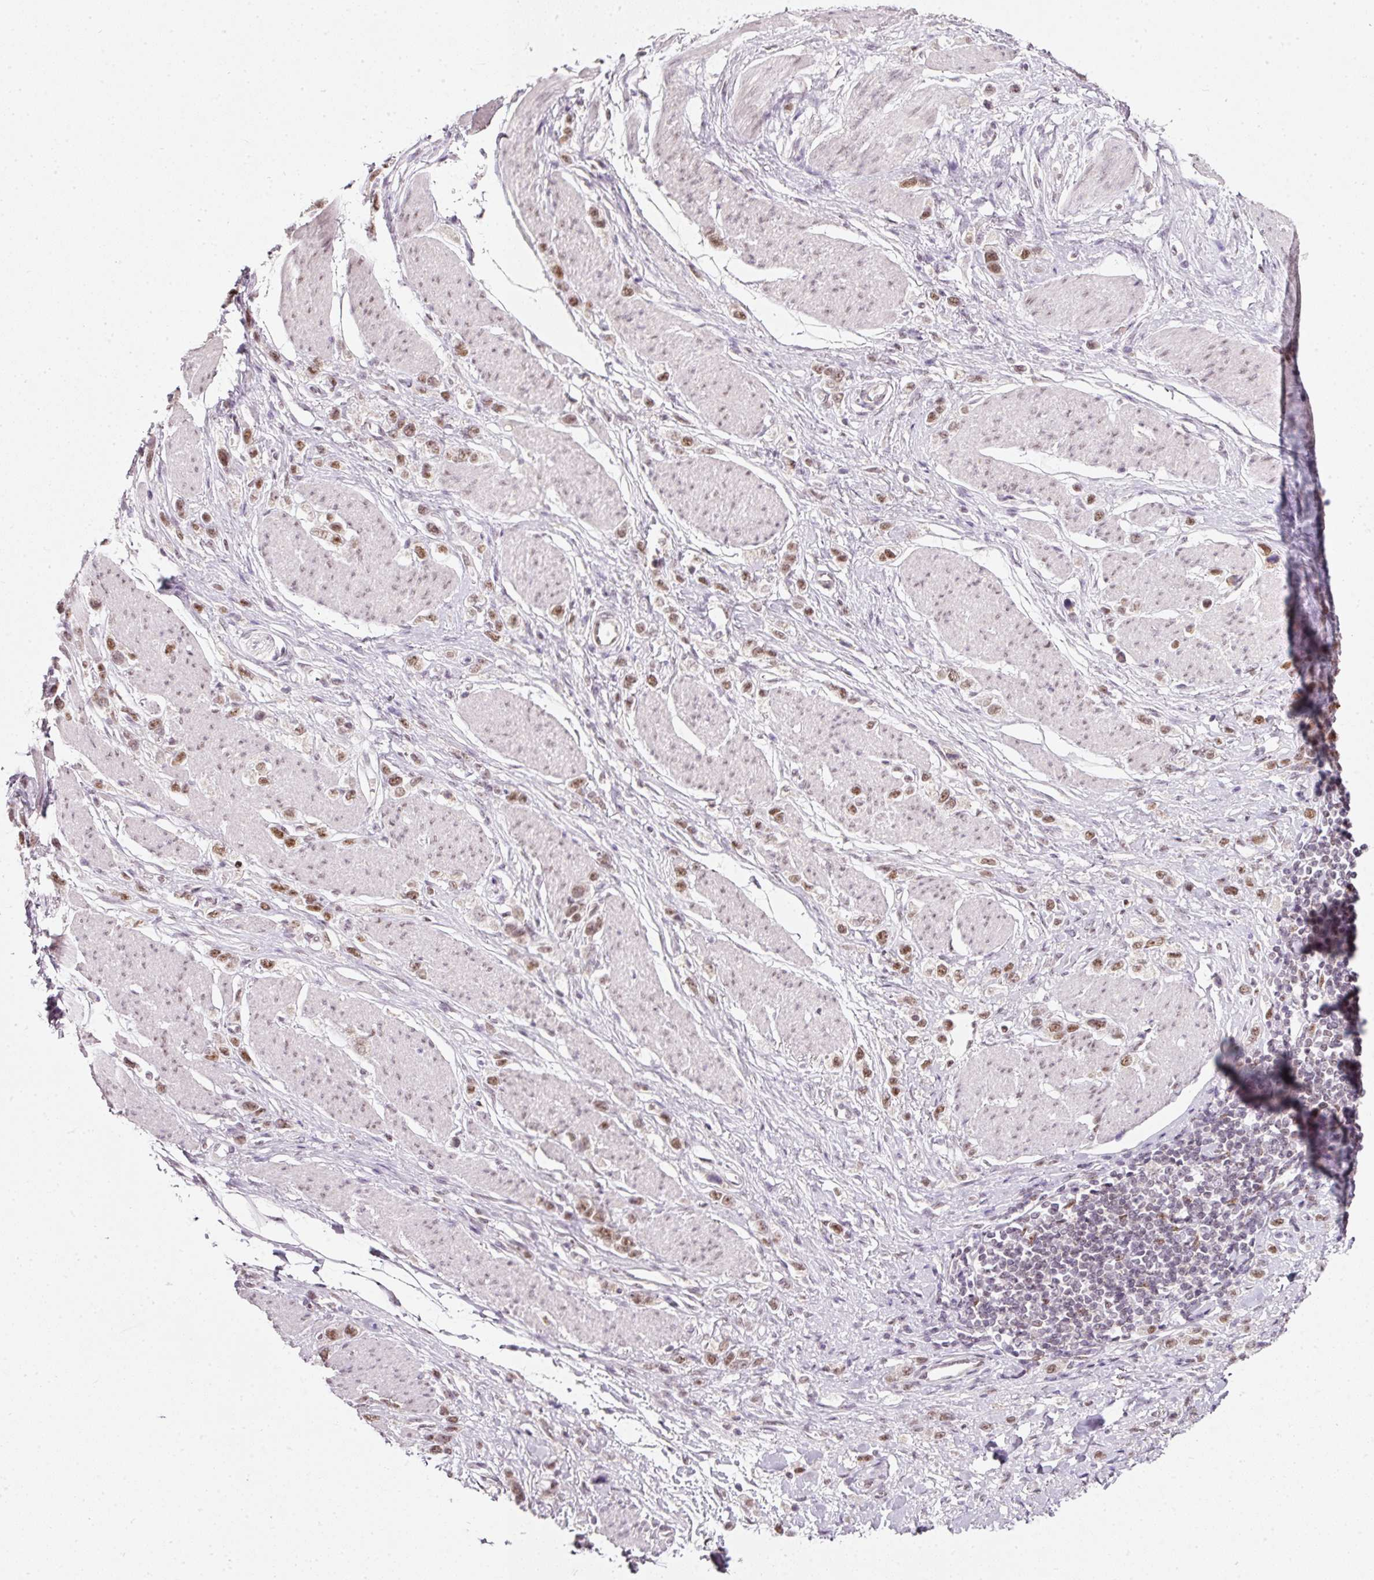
{"staining": {"intensity": "moderate", "quantity": ">75%", "location": "nuclear"}, "tissue": "stomach cancer", "cell_type": "Tumor cells", "image_type": "cancer", "snomed": [{"axis": "morphology", "description": "Adenocarcinoma, NOS"}, {"axis": "topography", "description": "Stomach"}], "caption": "Adenocarcinoma (stomach) tissue displays moderate nuclear positivity in approximately >75% of tumor cells", "gene": "FSTL3", "patient": {"sex": "female", "age": 65}}